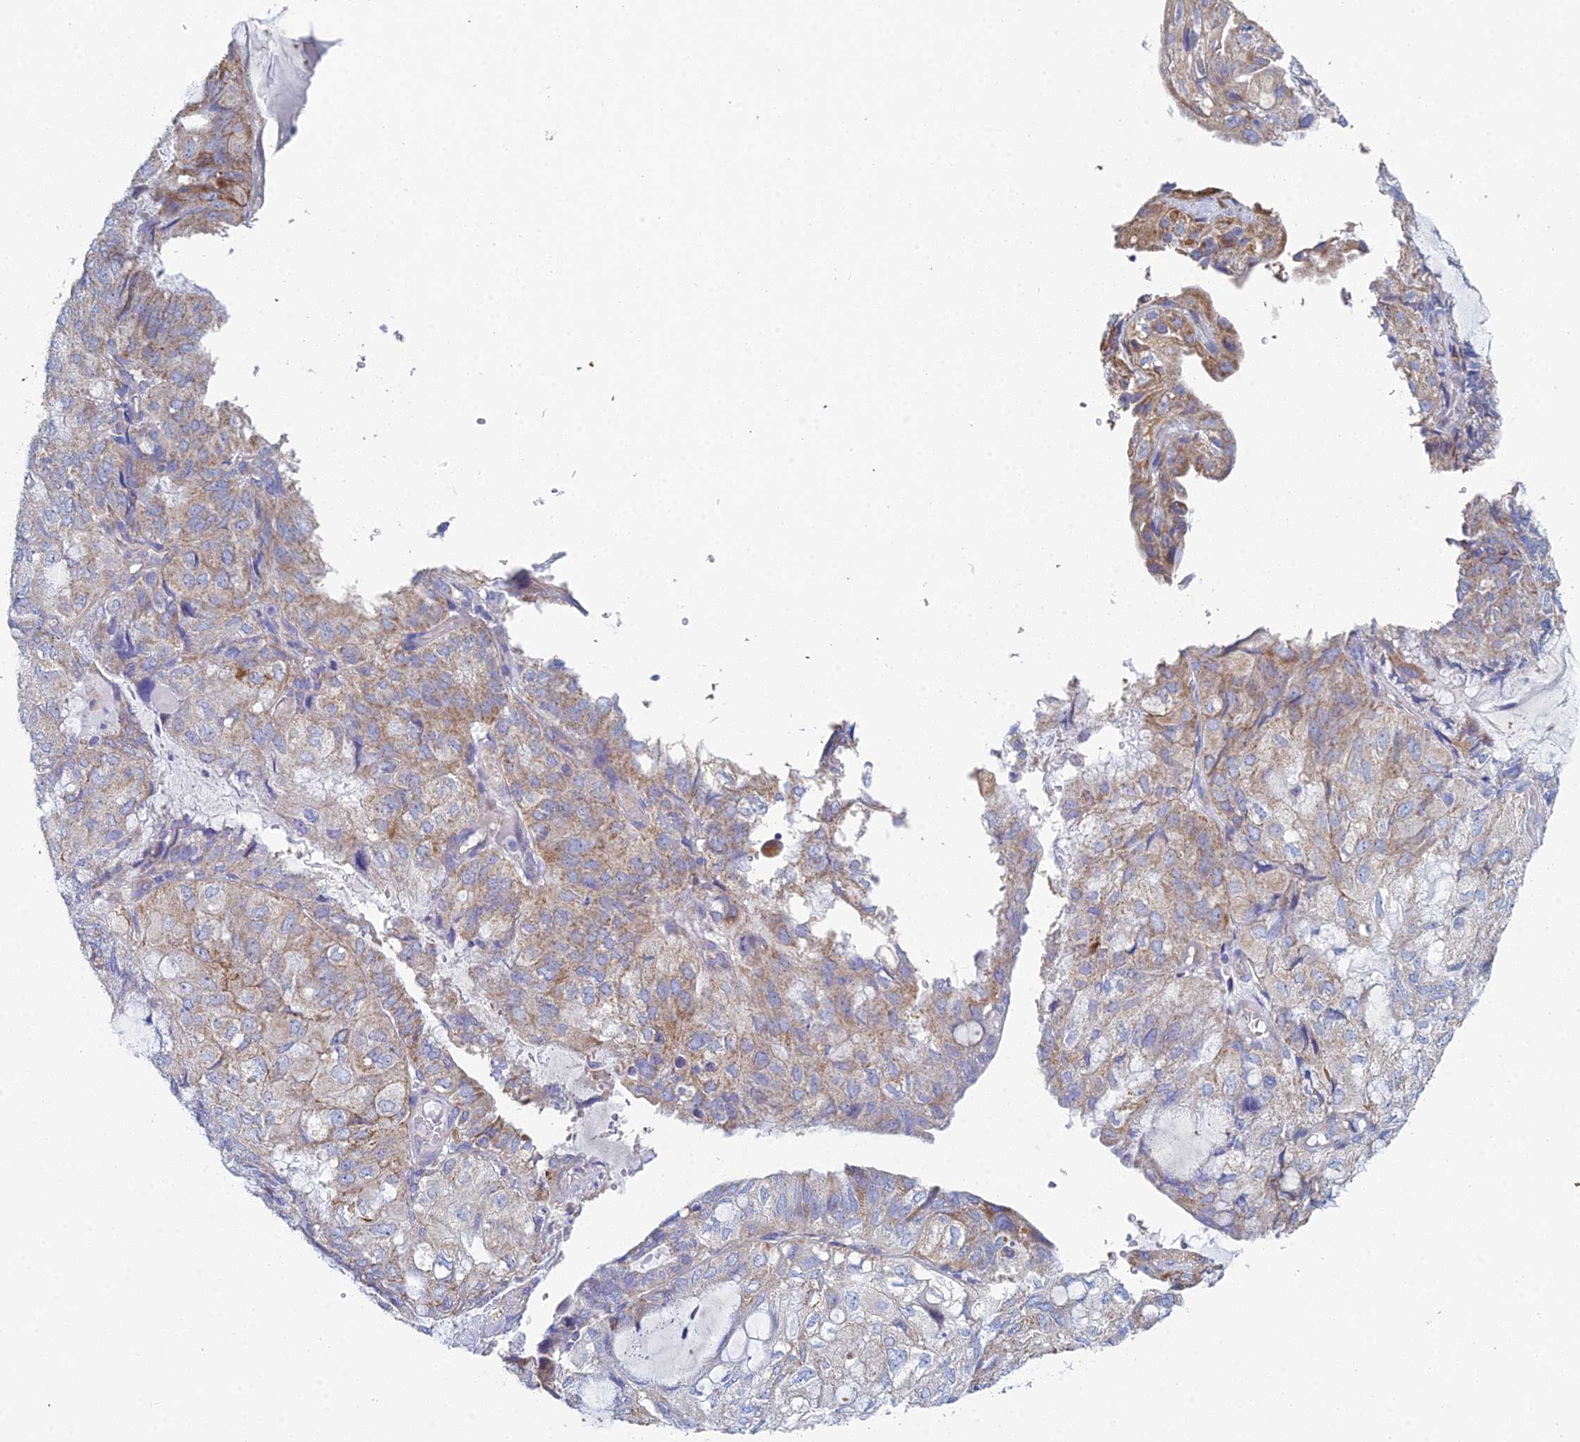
{"staining": {"intensity": "moderate", "quantity": "25%-75%", "location": "cytoplasmic/membranous"}, "tissue": "endometrial cancer", "cell_type": "Tumor cells", "image_type": "cancer", "snomed": [{"axis": "morphology", "description": "Adenocarcinoma, NOS"}, {"axis": "topography", "description": "Endometrium"}], "caption": "DAB (3,3'-diaminobenzidine) immunohistochemical staining of endometrial cancer (adenocarcinoma) shows moderate cytoplasmic/membranous protein positivity in about 25%-75% of tumor cells. The staining is performed using DAB (3,3'-diaminobenzidine) brown chromogen to label protein expression. The nuclei are counter-stained blue using hematoxylin.", "gene": "CRACR2B", "patient": {"sex": "female", "age": 81}}